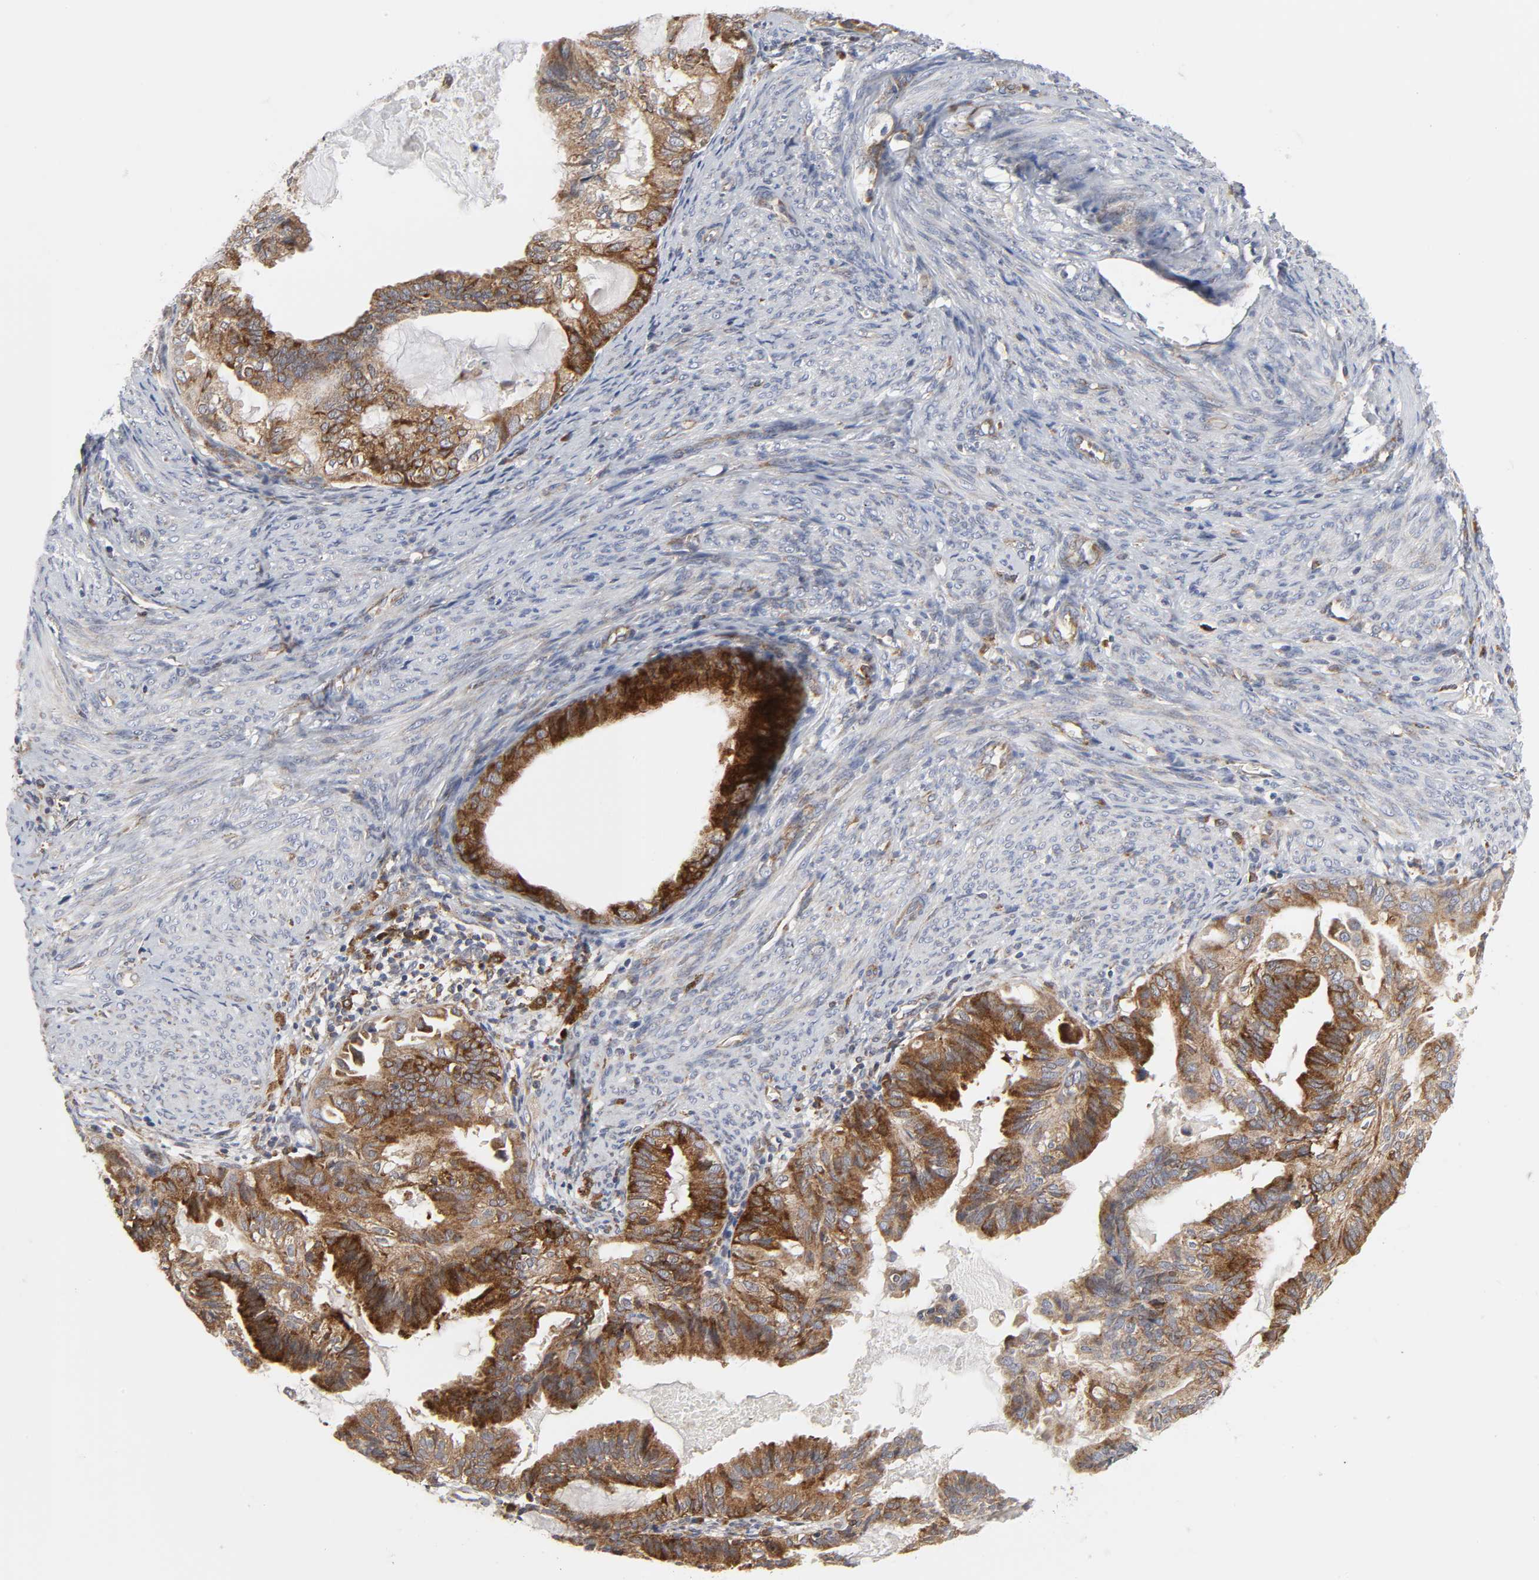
{"staining": {"intensity": "strong", "quantity": ">75%", "location": "cytoplasmic/membranous"}, "tissue": "cervical cancer", "cell_type": "Tumor cells", "image_type": "cancer", "snomed": [{"axis": "morphology", "description": "Normal tissue, NOS"}, {"axis": "morphology", "description": "Adenocarcinoma, NOS"}, {"axis": "topography", "description": "Cervix"}, {"axis": "topography", "description": "Endometrium"}], "caption": "Immunohistochemical staining of human cervical cancer shows high levels of strong cytoplasmic/membranous protein expression in about >75% of tumor cells.", "gene": "BAX", "patient": {"sex": "female", "age": 86}}